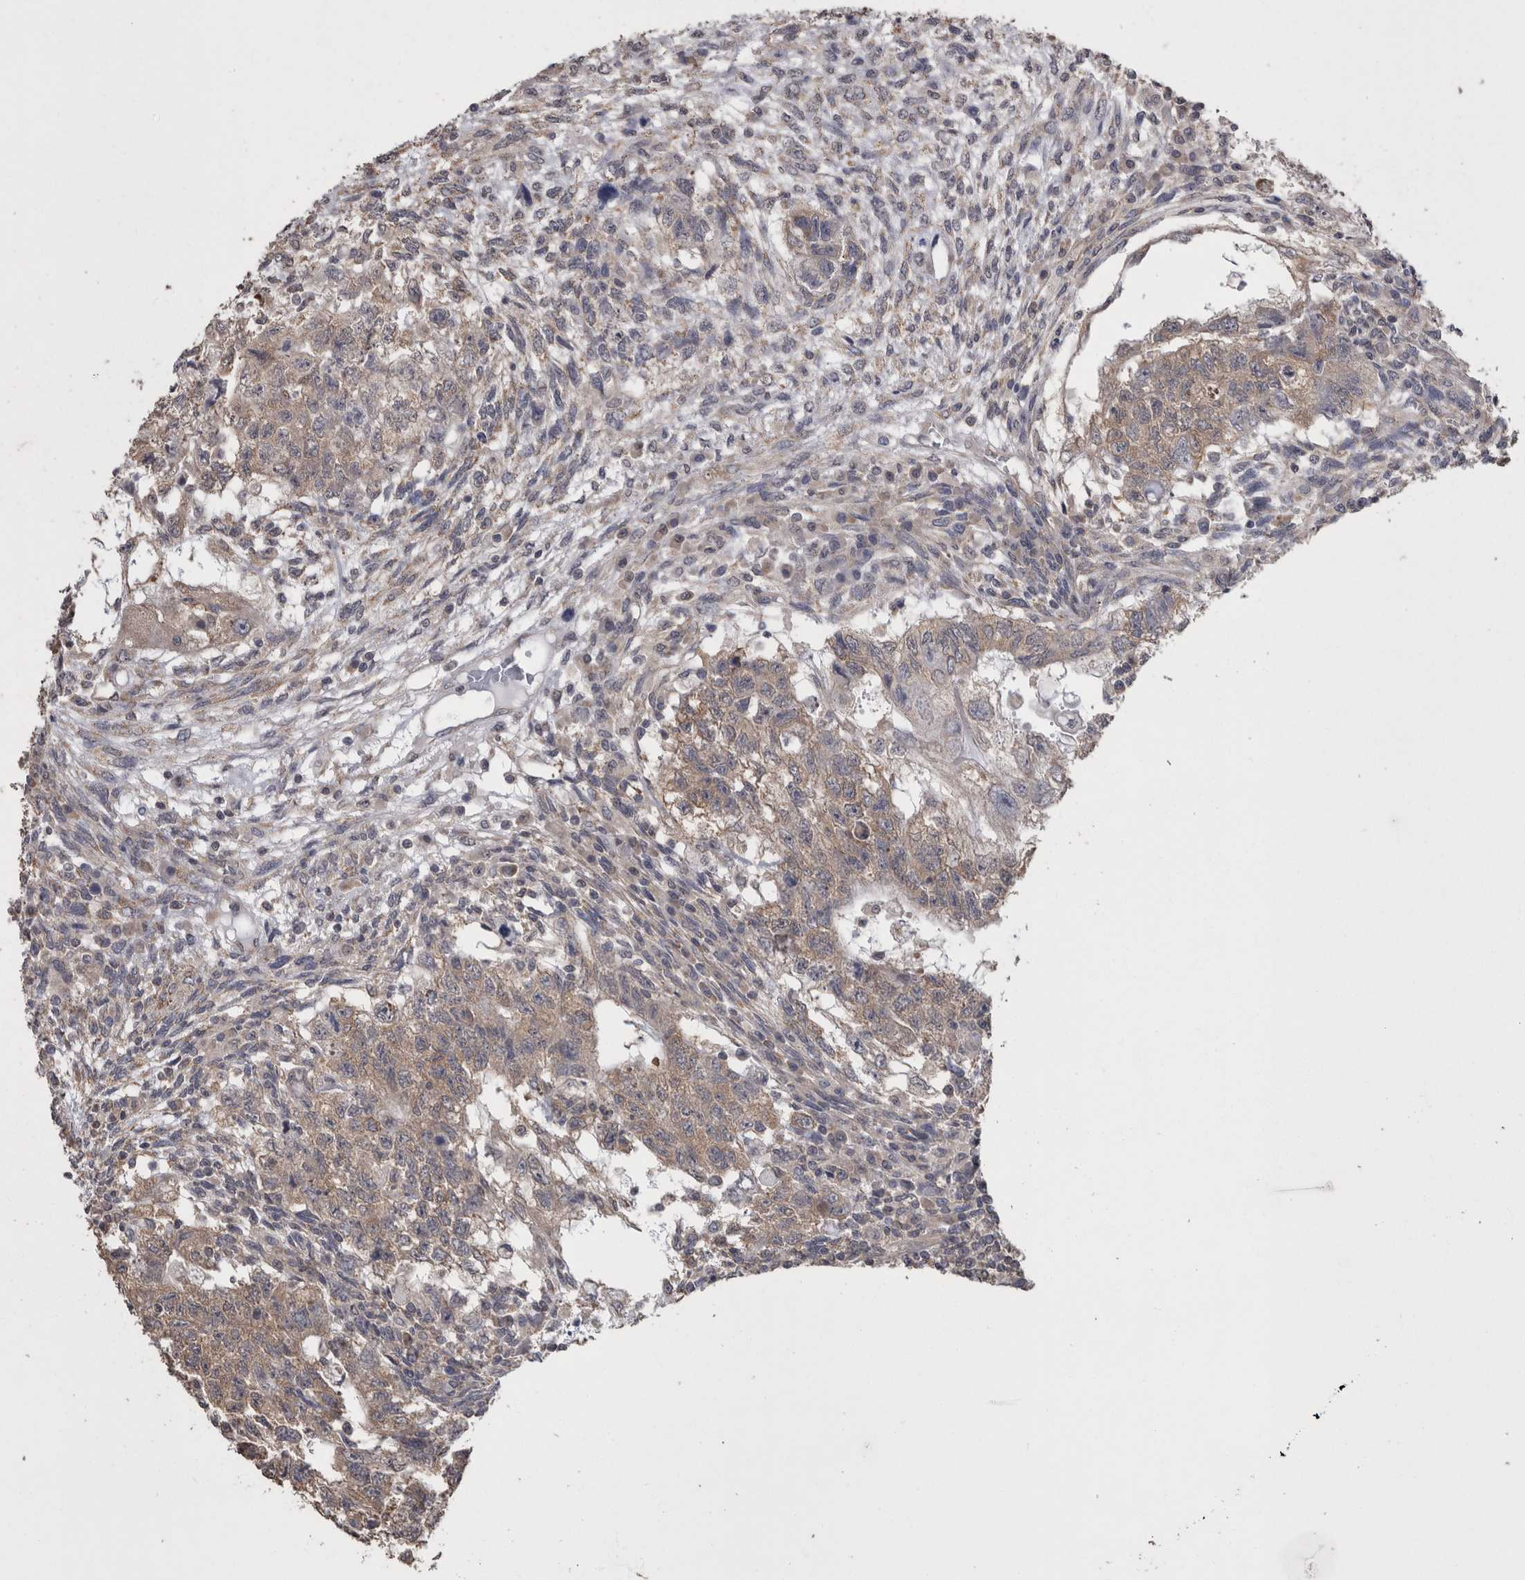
{"staining": {"intensity": "moderate", "quantity": ">75%", "location": "cytoplasmic/membranous"}, "tissue": "testis cancer", "cell_type": "Tumor cells", "image_type": "cancer", "snomed": [{"axis": "morphology", "description": "Normal tissue, NOS"}, {"axis": "morphology", "description": "Carcinoma, Embryonal, NOS"}, {"axis": "topography", "description": "Testis"}], "caption": "This image exhibits embryonal carcinoma (testis) stained with IHC to label a protein in brown. The cytoplasmic/membranous of tumor cells show moderate positivity for the protein. Nuclei are counter-stained blue.", "gene": "DDX6", "patient": {"sex": "male", "age": 36}}